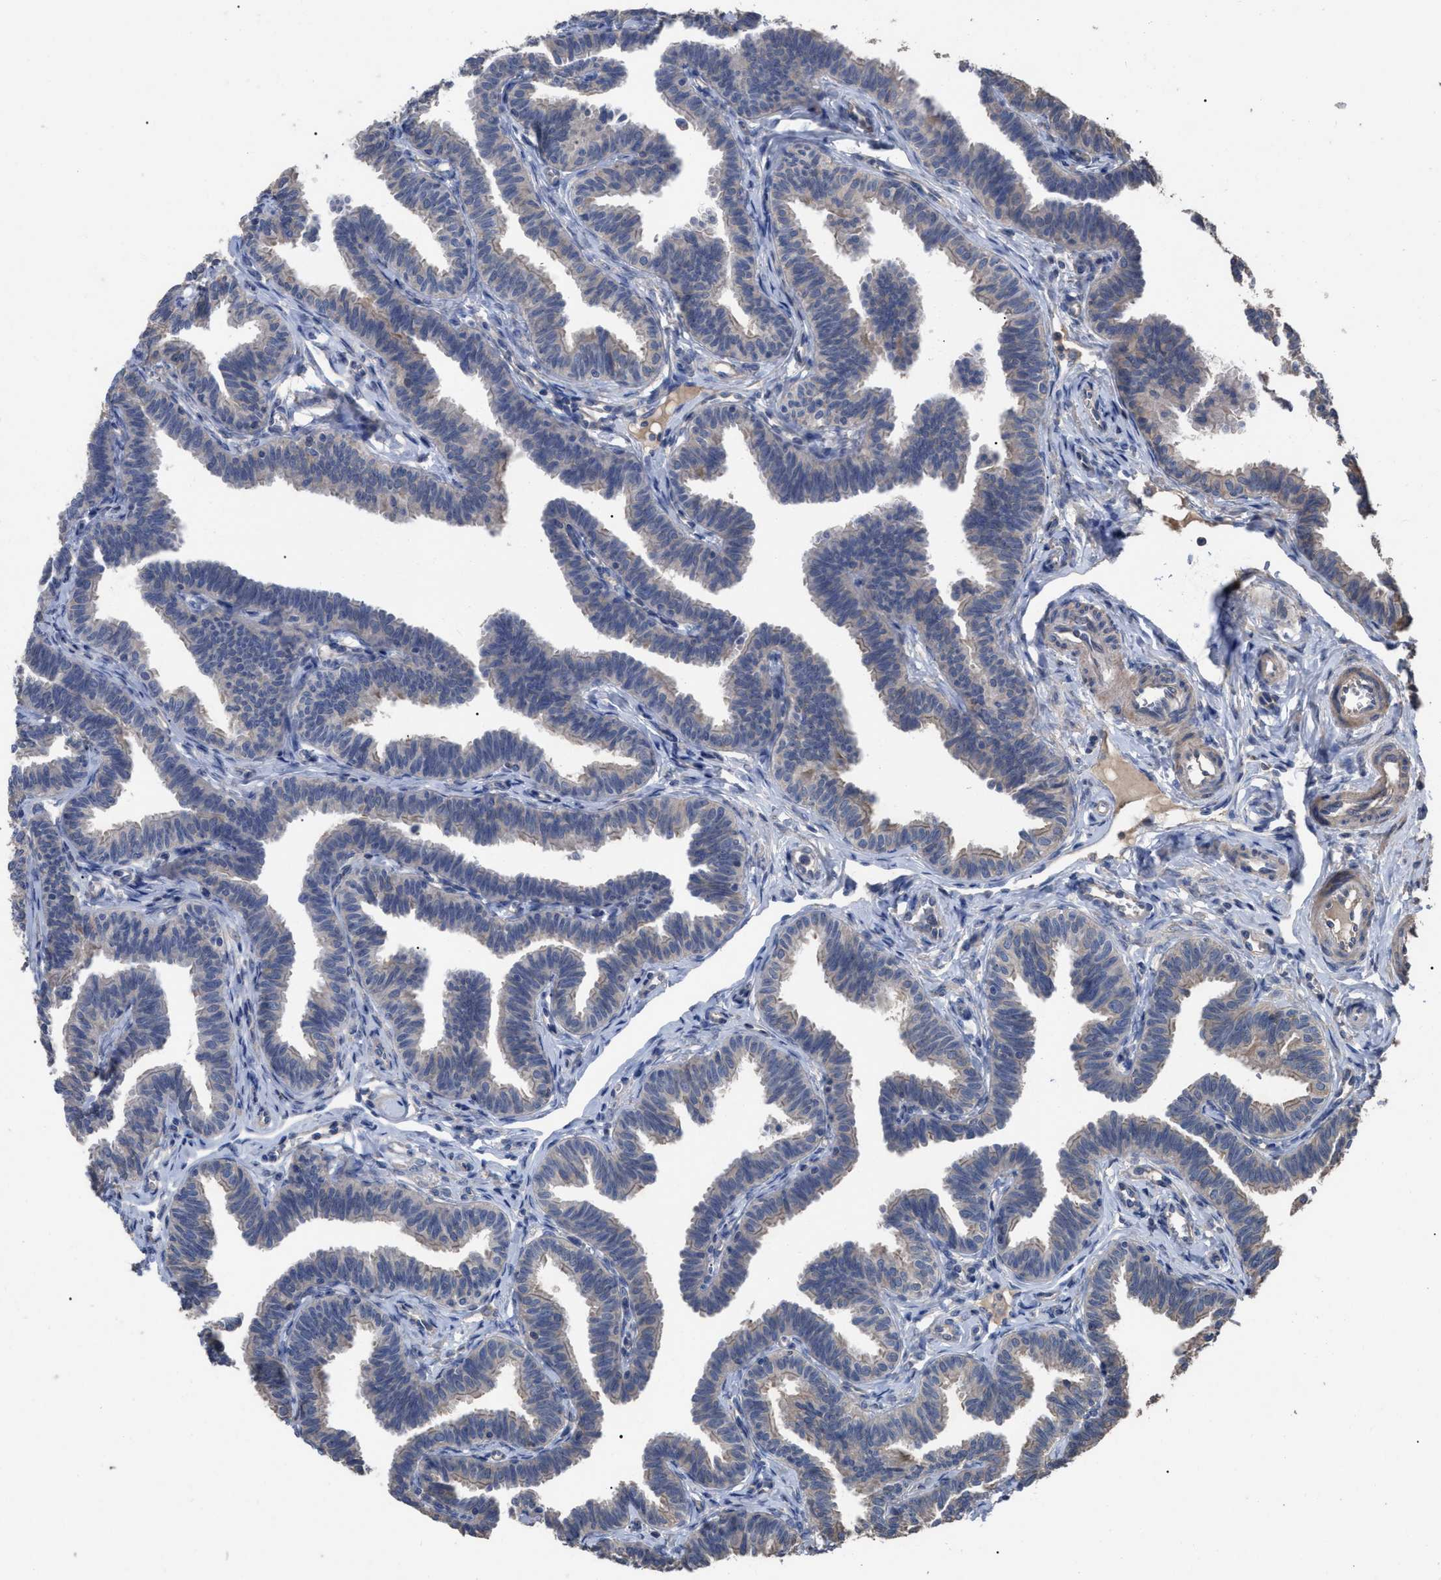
{"staining": {"intensity": "weak", "quantity": "<25%", "location": "cytoplasmic/membranous"}, "tissue": "fallopian tube", "cell_type": "Glandular cells", "image_type": "normal", "snomed": [{"axis": "morphology", "description": "Normal tissue, NOS"}, {"axis": "topography", "description": "Fallopian tube"}, {"axis": "topography", "description": "Ovary"}], "caption": "A high-resolution image shows IHC staining of normal fallopian tube, which shows no significant positivity in glandular cells. (DAB (3,3'-diaminobenzidine) IHC, high magnification).", "gene": "BTN2A1", "patient": {"sex": "female", "age": 23}}